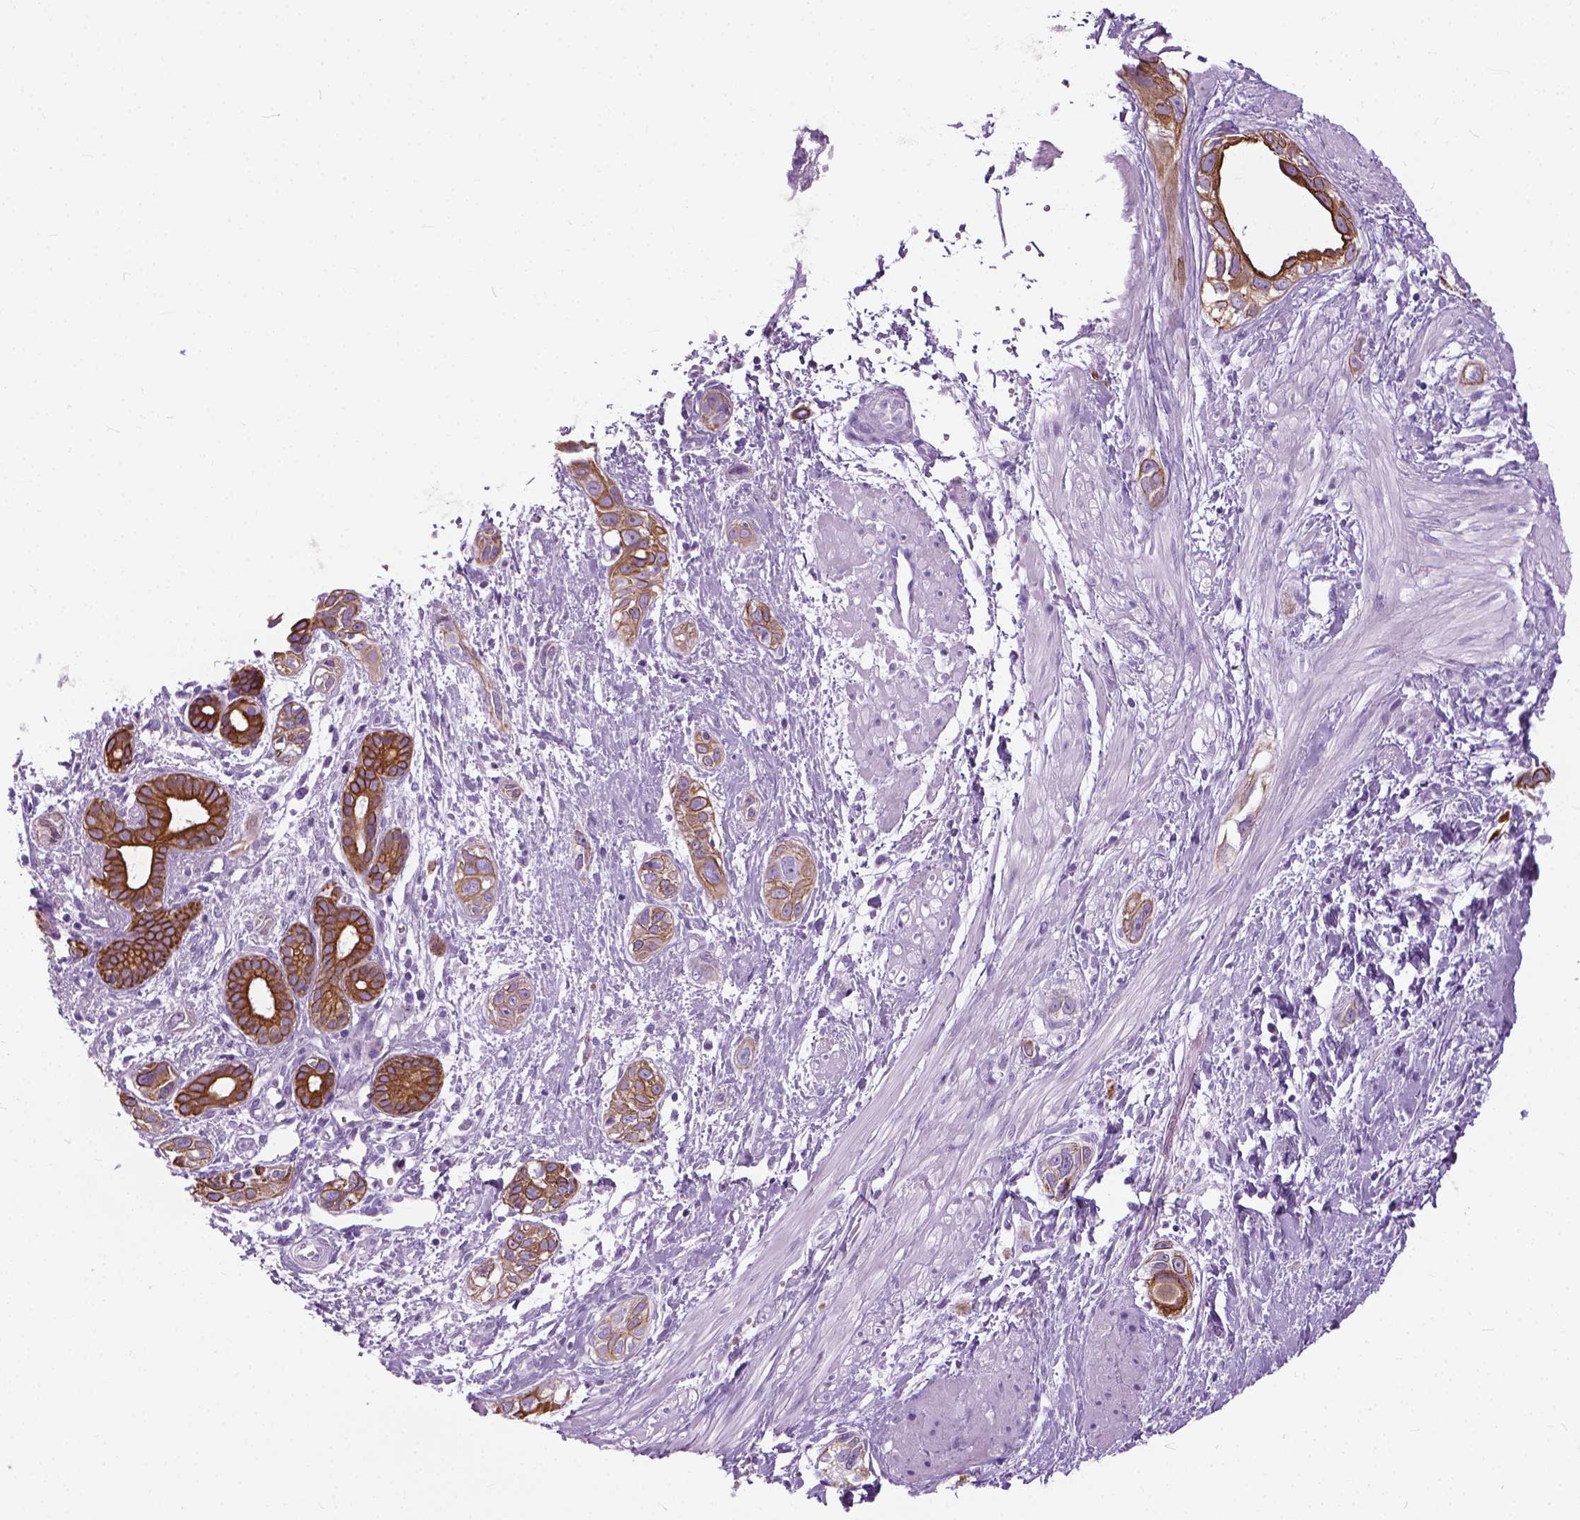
{"staining": {"intensity": "strong", "quantity": "25%-75%", "location": "cytoplasmic/membranous"}, "tissue": "pancreatic cancer", "cell_type": "Tumor cells", "image_type": "cancer", "snomed": [{"axis": "morphology", "description": "Adenocarcinoma, NOS"}, {"axis": "topography", "description": "Pancreas"}], "caption": "About 25%-75% of tumor cells in human pancreatic cancer exhibit strong cytoplasmic/membranous protein expression as visualized by brown immunohistochemical staining.", "gene": "HTR2B", "patient": {"sex": "female", "age": 55}}